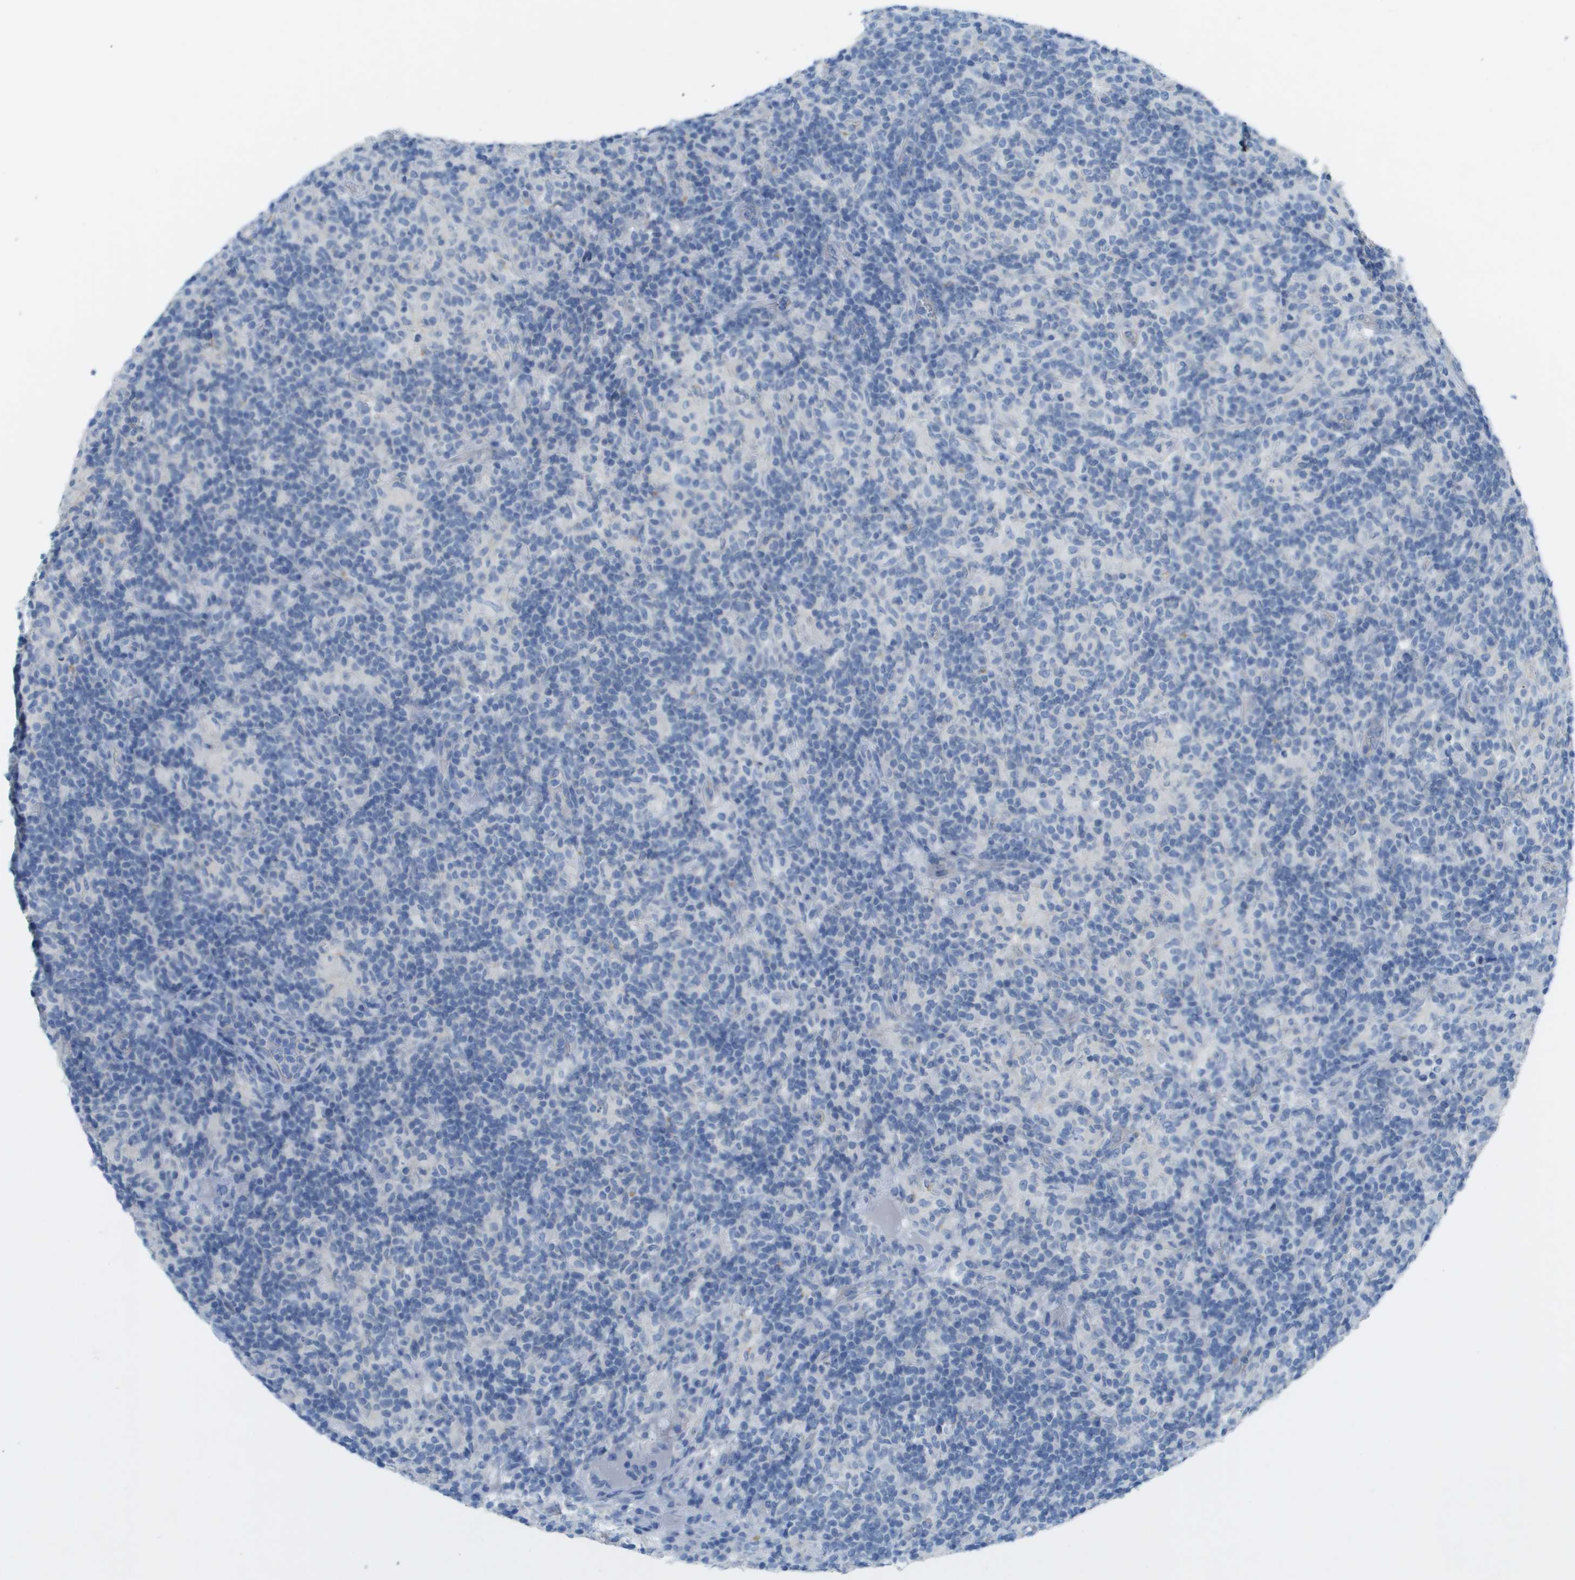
{"staining": {"intensity": "negative", "quantity": "none", "location": "none"}, "tissue": "lymphoma", "cell_type": "Tumor cells", "image_type": "cancer", "snomed": [{"axis": "morphology", "description": "Hodgkin's disease, NOS"}, {"axis": "topography", "description": "Lymph node"}], "caption": "Histopathology image shows no significant protein staining in tumor cells of Hodgkin's disease.", "gene": "CD46", "patient": {"sex": "male", "age": 70}}